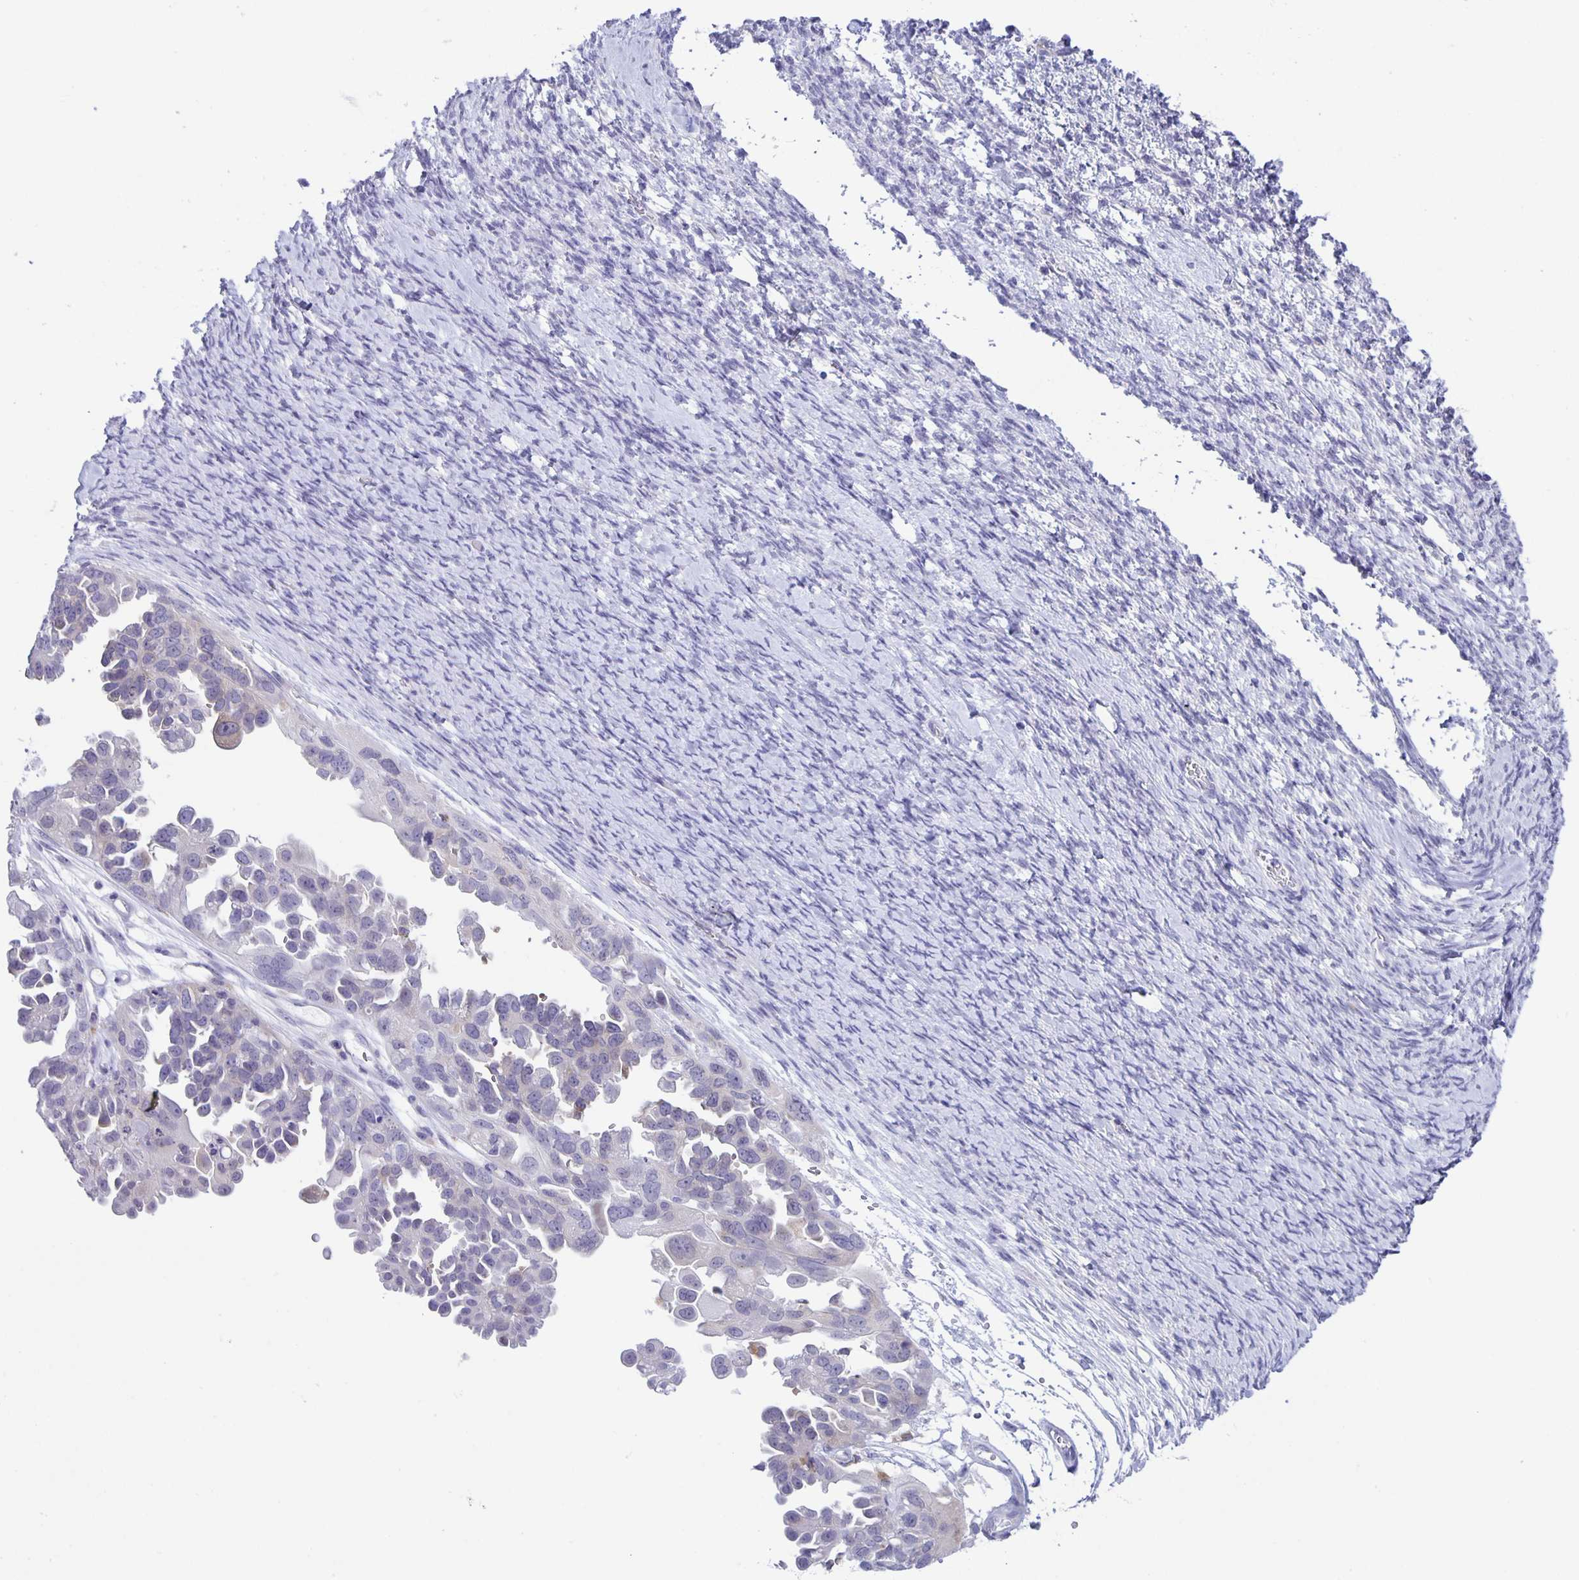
{"staining": {"intensity": "negative", "quantity": "none", "location": "none"}, "tissue": "ovarian cancer", "cell_type": "Tumor cells", "image_type": "cancer", "snomed": [{"axis": "morphology", "description": "Cystadenocarcinoma, serous, NOS"}, {"axis": "topography", "description": "Ovary"}], "caption": "Immunohistochemistry (IHC) histopathology image of neoplastic tissue: human ovarian cancer (serous cystadenocarcinoma) stained with DAB (3,3'-diaminobenzidine) displays no significant protein expression in tumor cells.", "gene": "LIPA", "patient": {"sex": "female", "age": 53}}